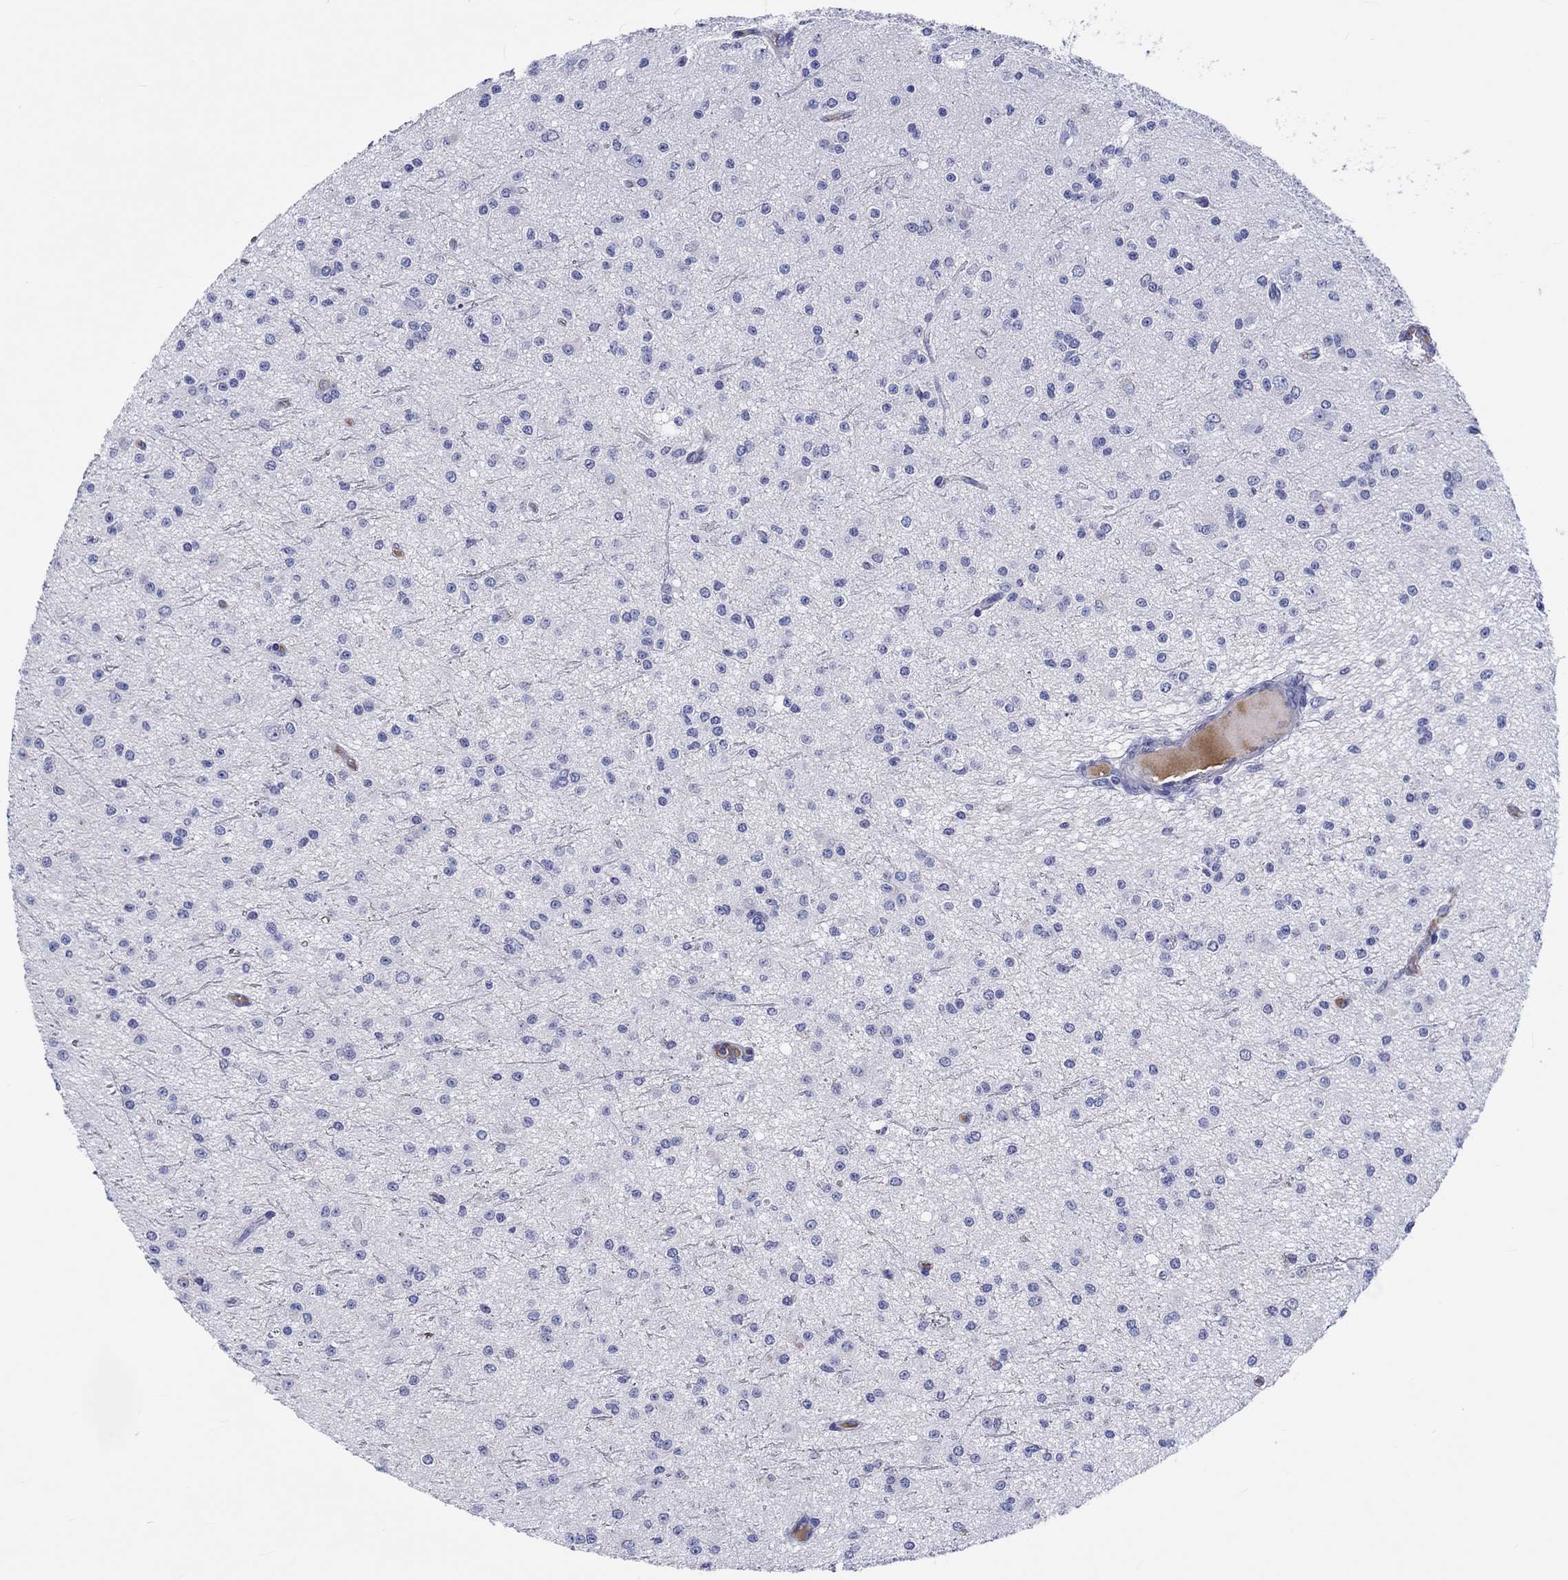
{"staining": {"intensity": "negative", "quantity": "none", "location": "none"}, "tissue": "glioma", "cell_type": "Tumor cells", "image_type": "cancer", "snomed": [{"axis": "morphology", "description": "Glioma, malignant, Low grade"}, {"axis": "topography", "description": "Brain"}], "caption": "DAB immunohistochemical staining of glioma displays no significant staining in tumor cells.", "gene": "CDY2B", "patient": {"sex": "male", "age": 27}}